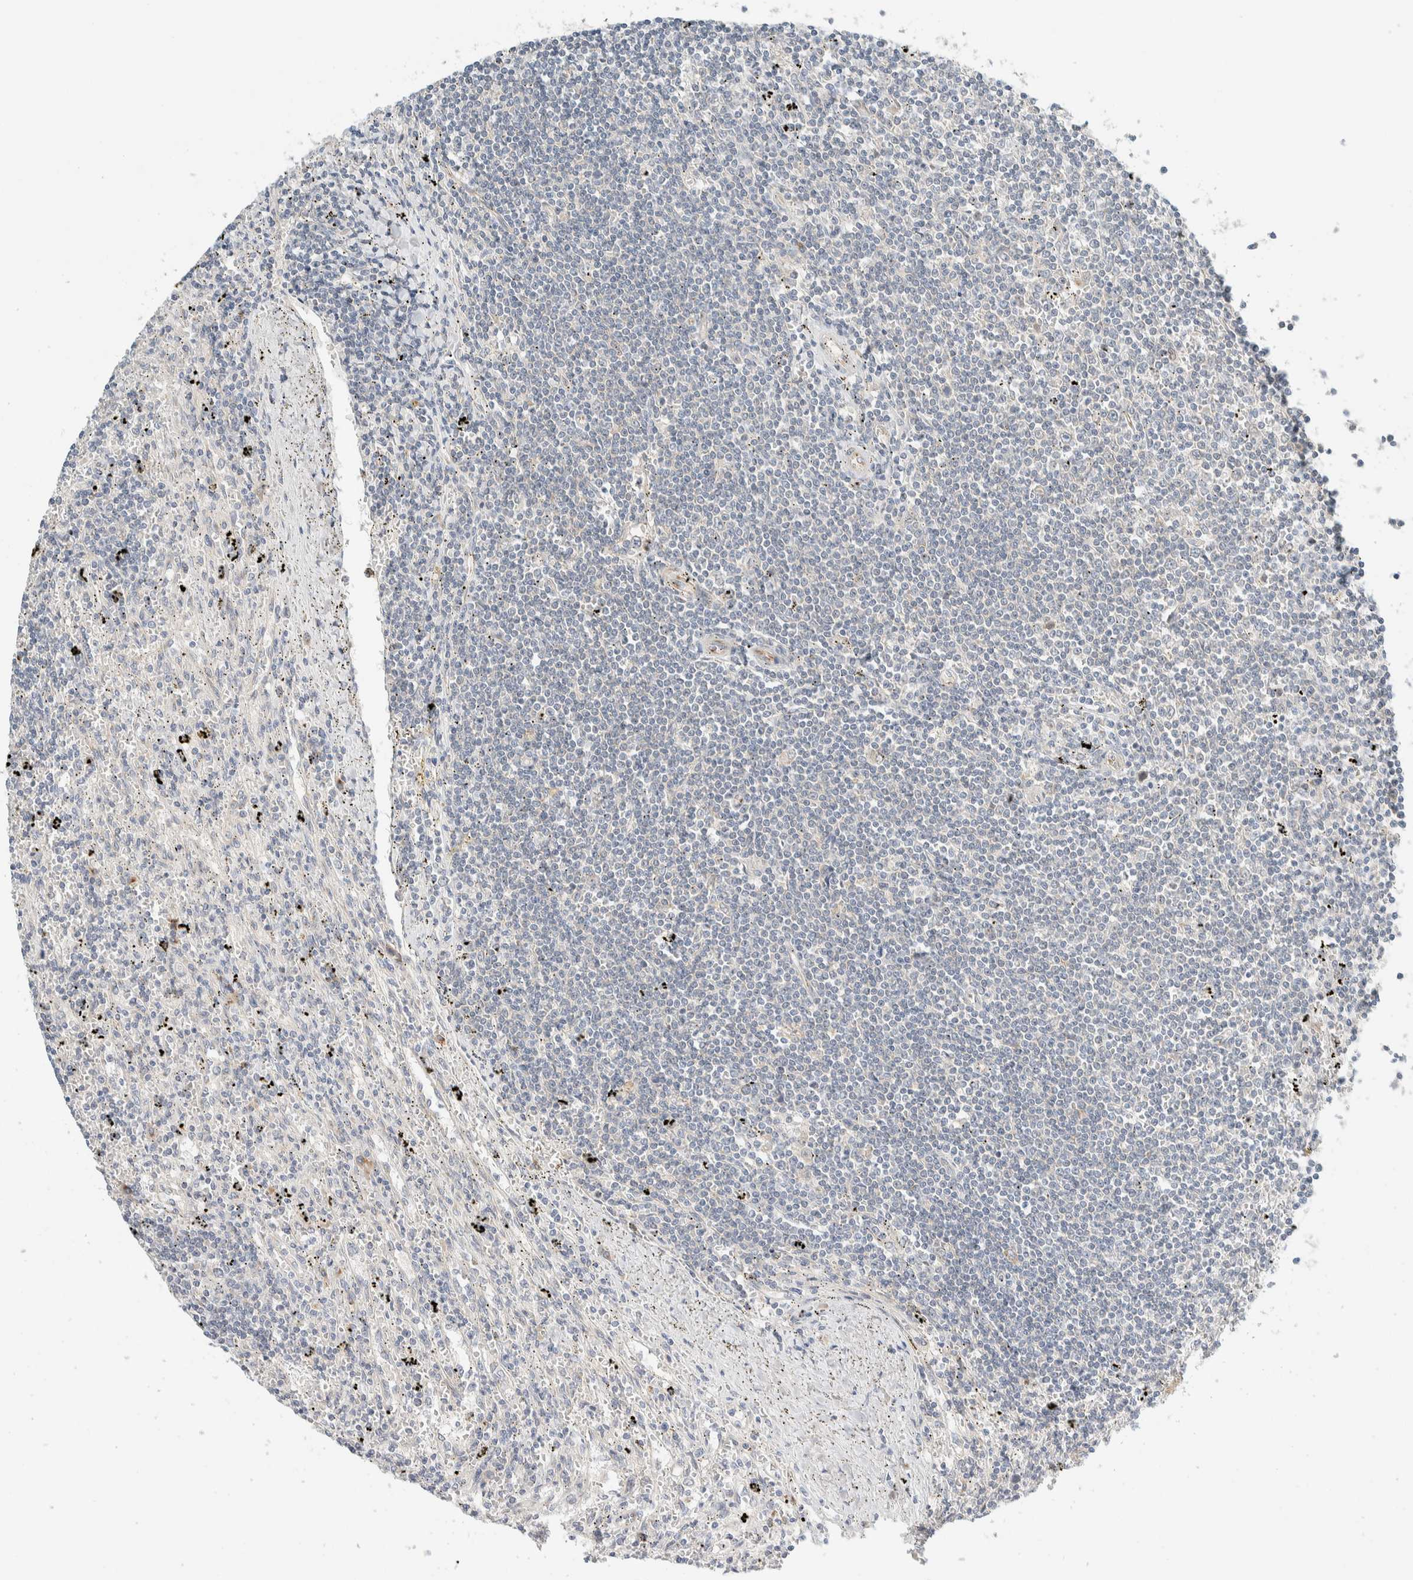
{"staining": {"intensity": "negative", "quantity": "none", "location": "none"}, "tissue": "lymphoma", "cell_type": "Tumor cells", "image_type": "cancer", "snomed": [{"axis": "morphology", "description": "Malignant lymphoma, non-Hodgkin's type, Low grade"}, {"axis": "topography", "description": "Spleen"}], "caption": "Immunohistochemistry micrograph of human lymphoma stained for a protein (brown), which demonstrates no staining in tumor cells. (DAB immunohistochemistry (IHC), high magnification).", "gene": "TMEM184B", "patient": {"sex": "male", "age": 76}}